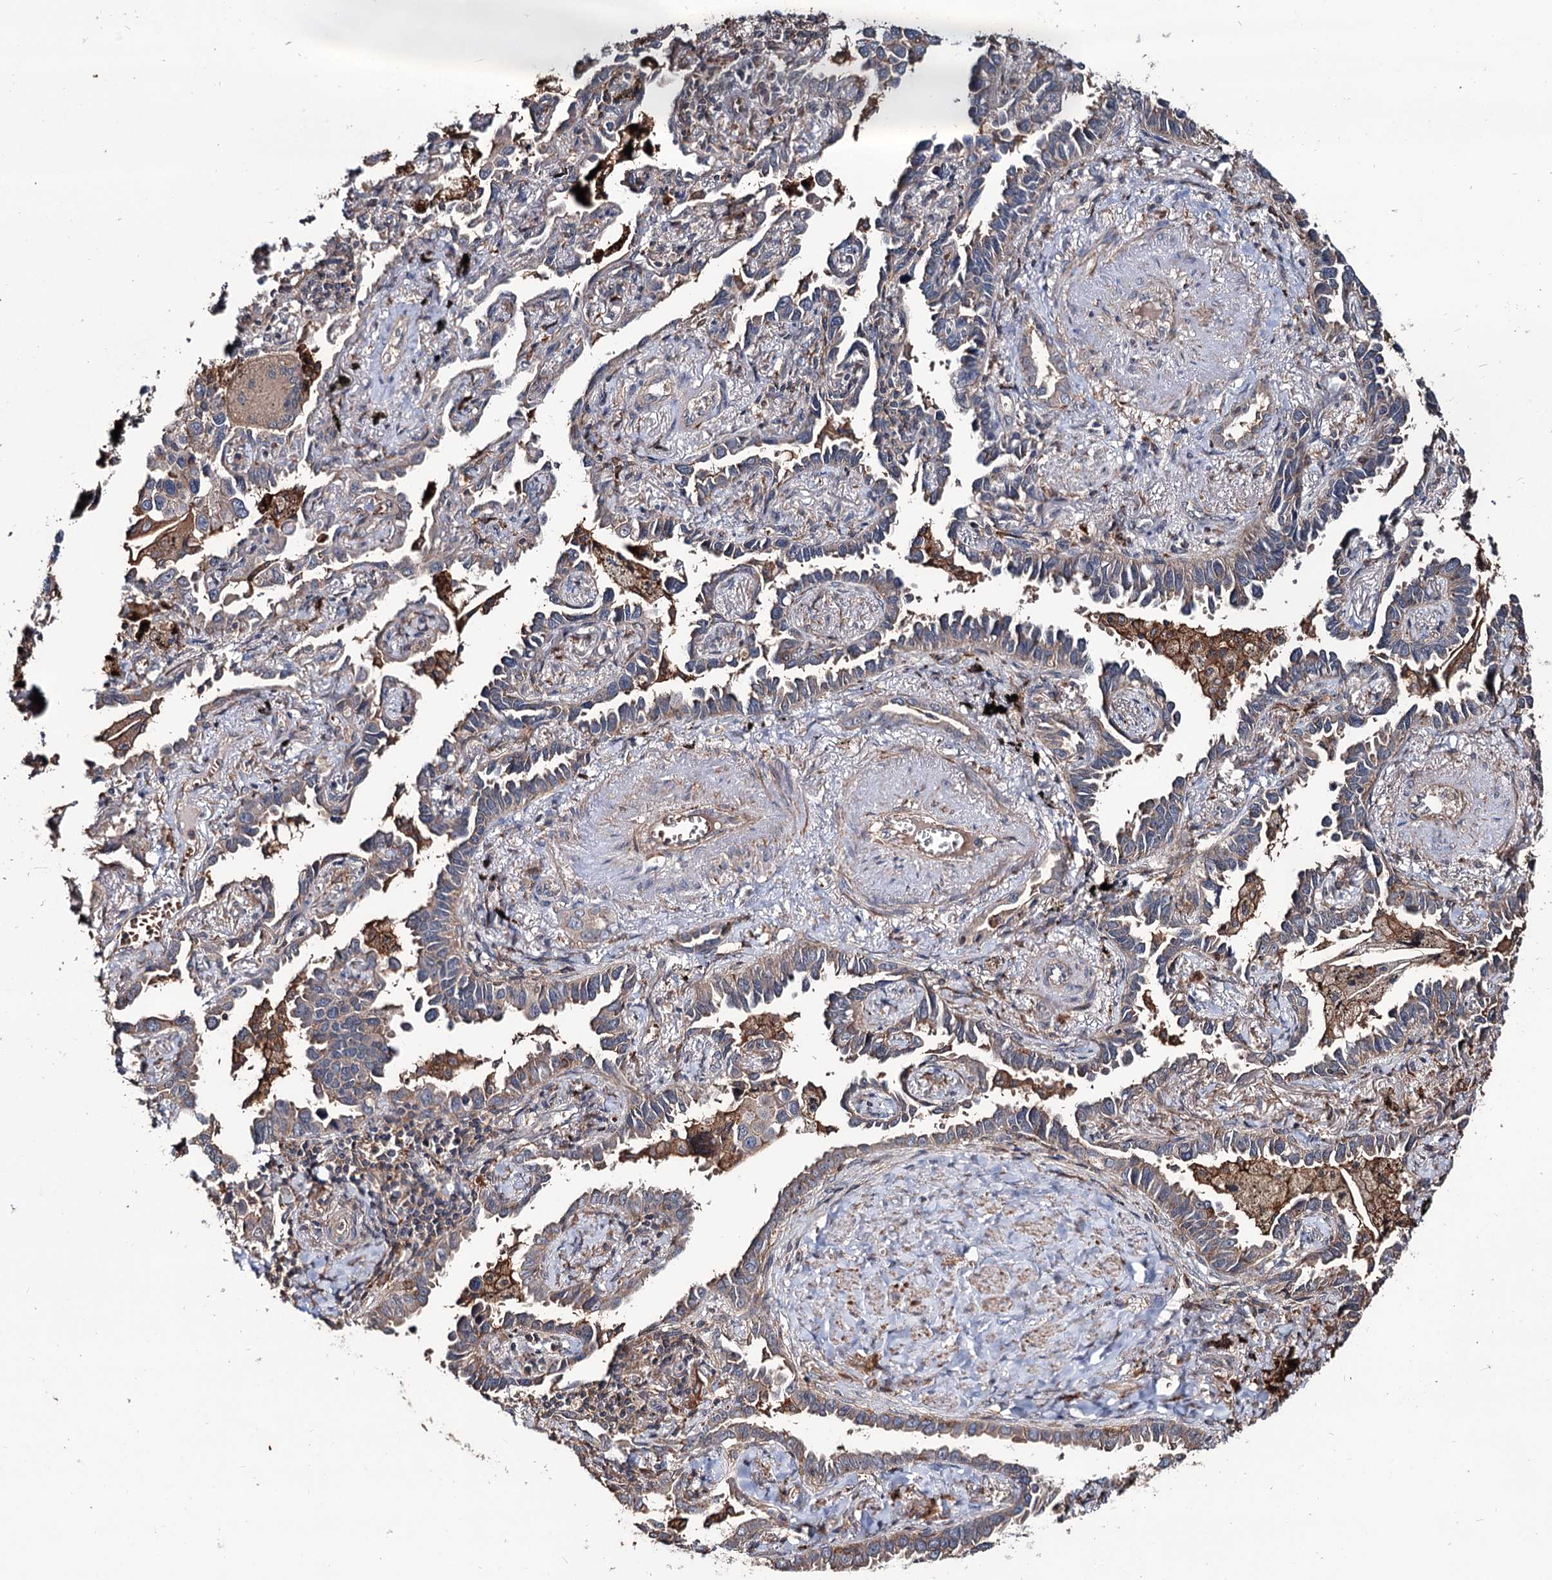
{"staining": {"intensity": "weak", "quantity": "<25%", "location": "cytoplasmic/membranous"}, "tissue": "lung cancer", "cell_type": "Tumor cells", "image_type": "cancer", "snomed": [{"axis": "morphology", "description": "Adenocarcinoma, NOS"}, {"axis": "topography", "description": "Lung"}], "caption": "High power microscopy photomicrograph of an immunohistochemistry (IHC) image of lung cancer, revealing no significant expression in tumor cells.", "gene": "GRIP1", "patient": {"sex": "male", "age": 67}}